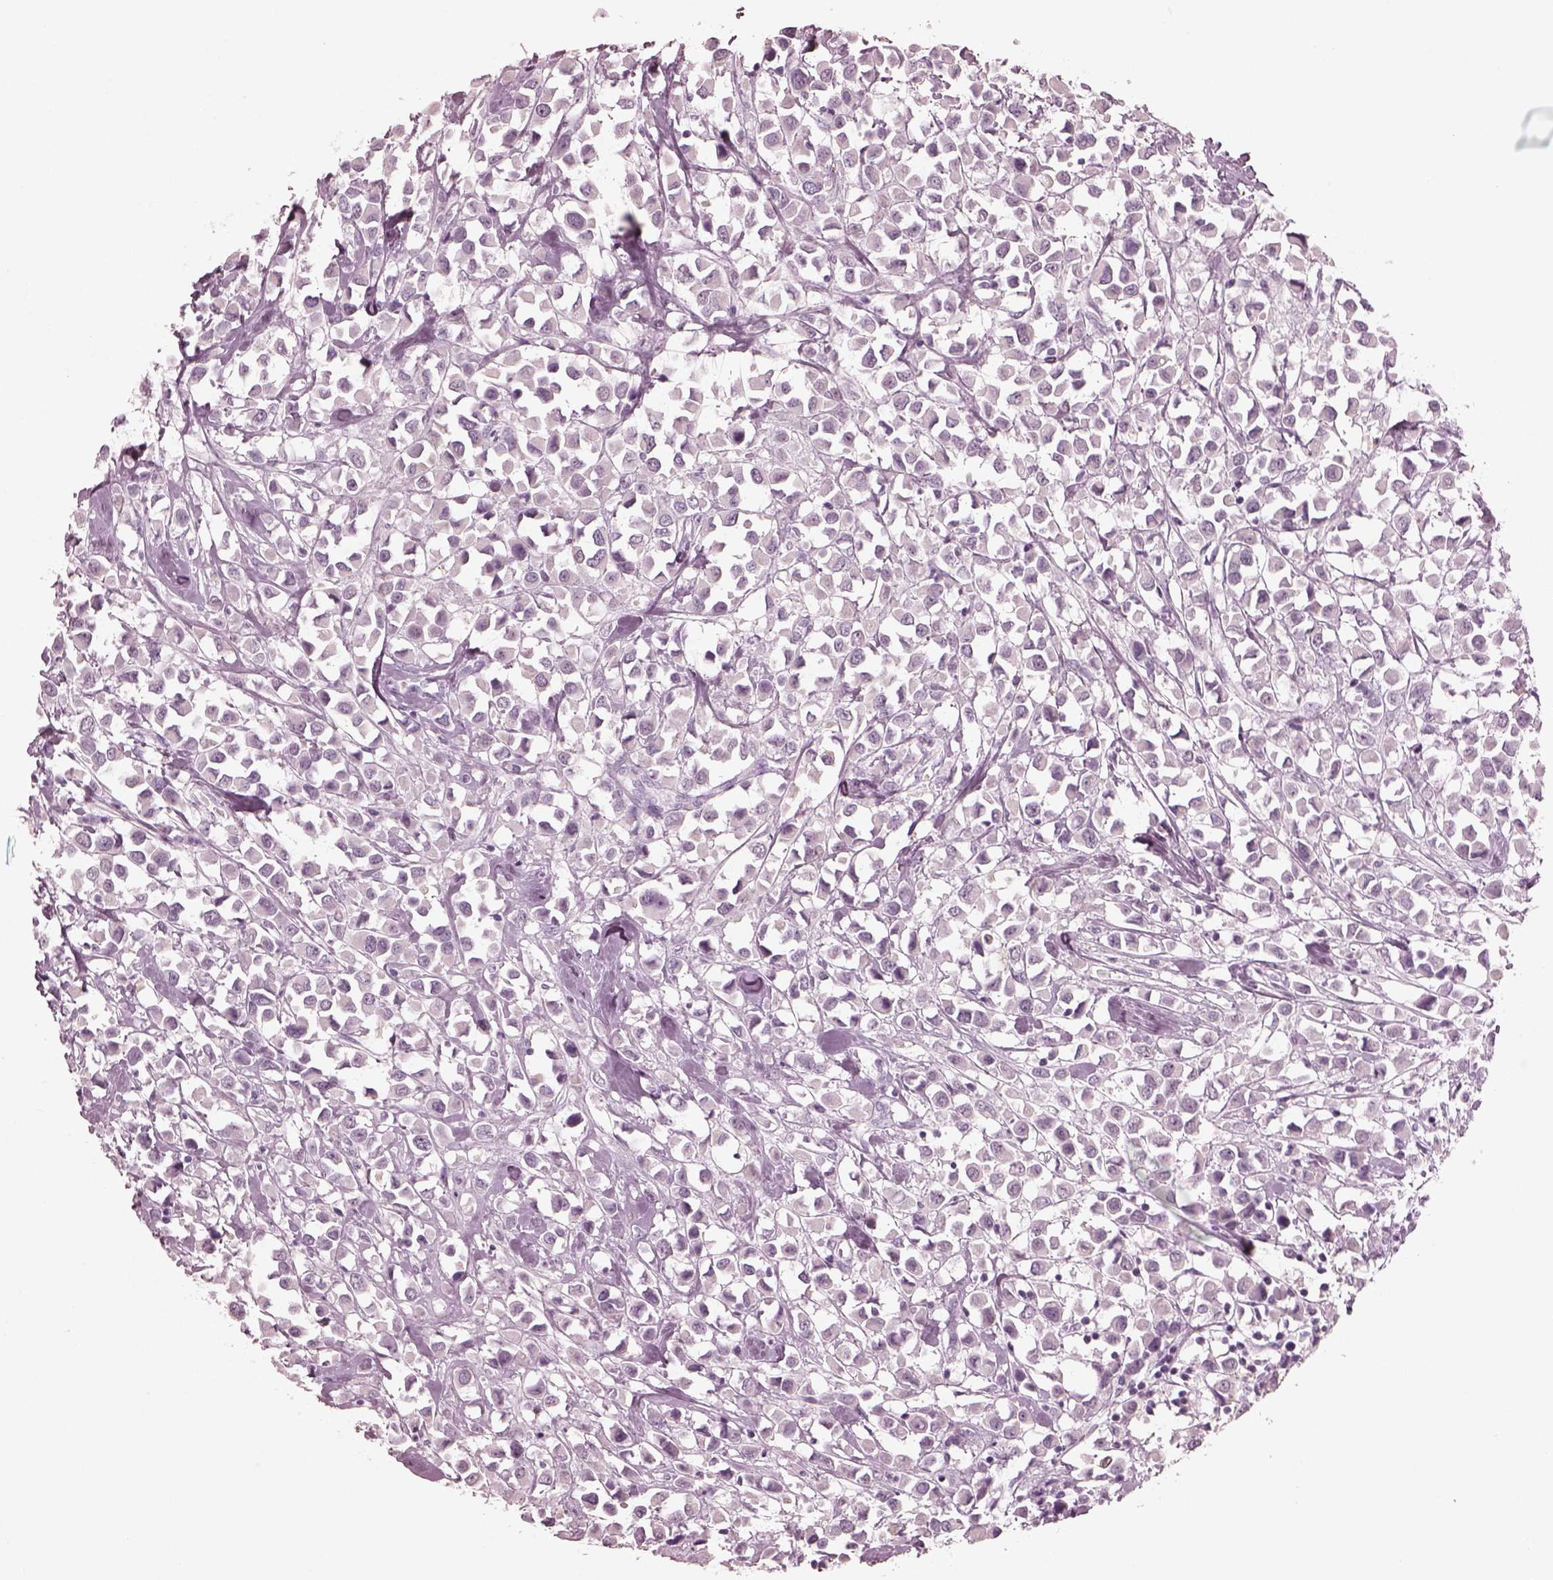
{"staining": {"intensity": "negative", "quantity": "none", "location": "none"}, "tissue": "breast cancer", "cell_type": "Tumor cells", "image_type": "cancer", "snomed": [{"axis": "morphology", "description": "Duct carcinoma"}, {"axis": "topography", "description": "Breast"}], "caption": "The immunohistochemistry (IHC) micrograph has no significant staining in tumor cells of breast cancer tissue.", "gene": "C2orf81", "patient": {"sex": "female", "age": 61}}